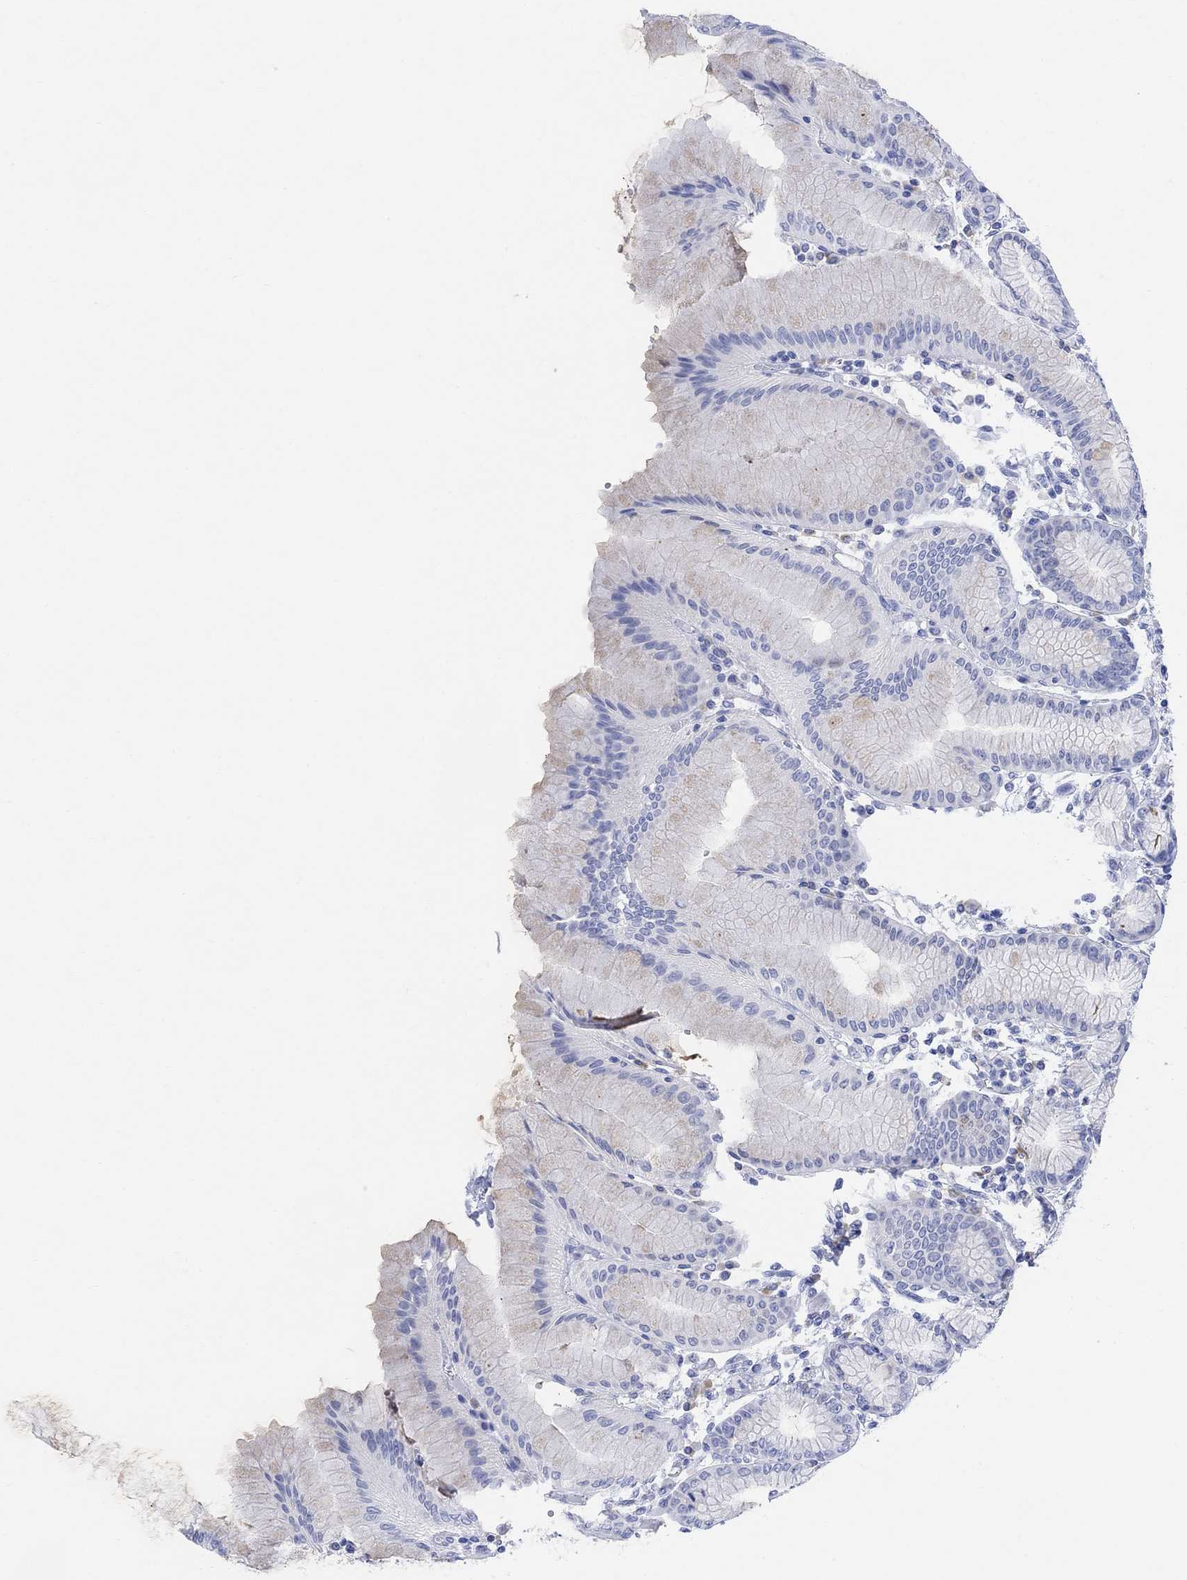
{"staining": {"intensity": "negative", "quantity": "none", "location": "none"}, "tissue": "stomach", "cell_type": "Glandular cells", "image_type": "normal", "snomed": [{"axis": "morphology", "description": "Normal tissue, NOS"}, {"axis": "topography", "description": "Skeletal muscle"}, {"axis": "topography", "description": "Stomach"}], "caption": "Benign stomach was stained to show a protein in brown. There is no significant positivity in glandular cells.", "gene": "GNG13", "patient": {"sex": "female", "age": 57}}